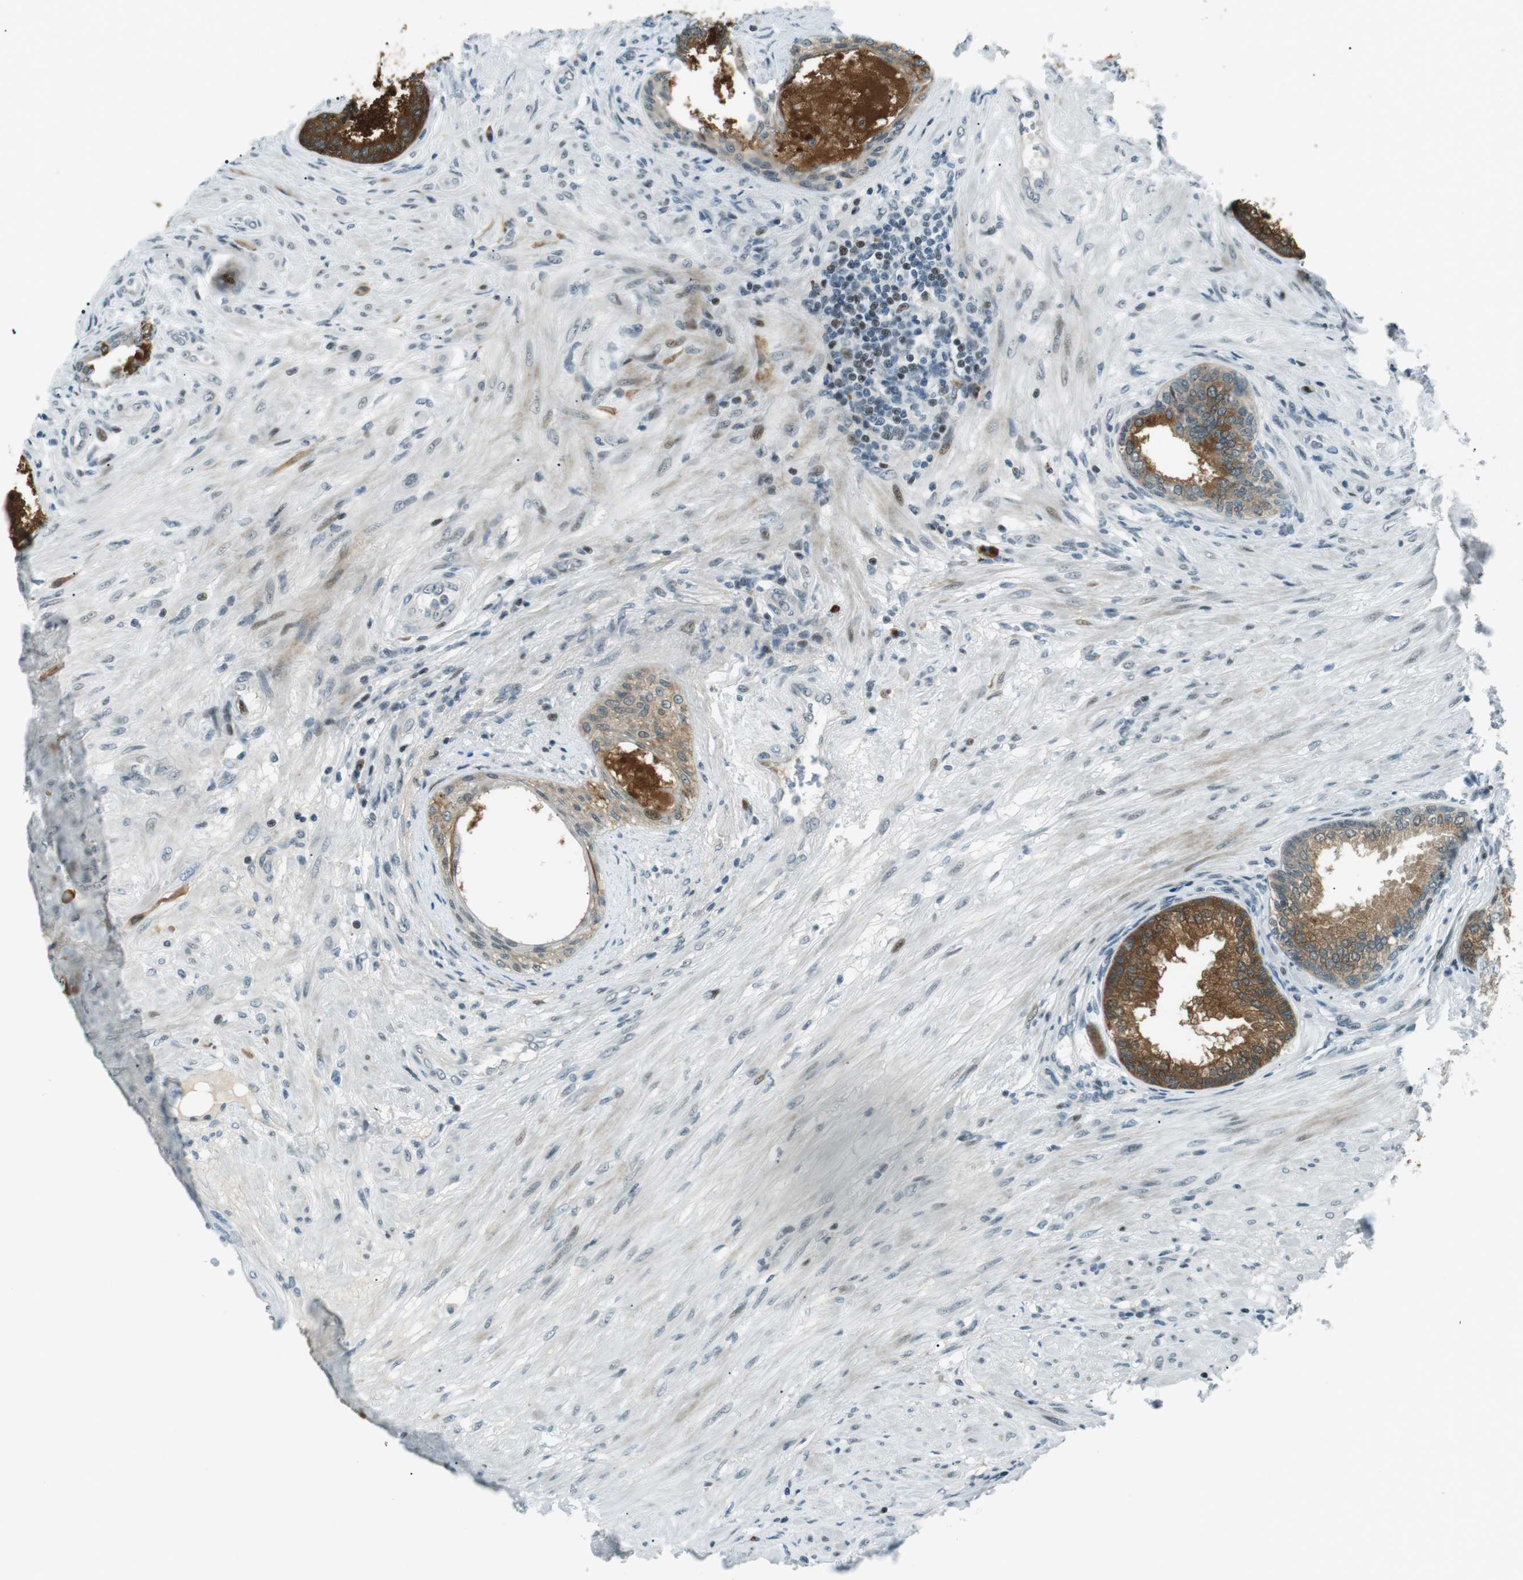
{"staining": {"intensity": "strong", "quantity": ">75%", "location": "cytoplasmic/membranous"}, "tissue": "prostate", "cell_type": "Glandular cells", "image_type": "normal", "snomed": [{"axis": "morphology", "description": "Normal tissue, NOS"}, {"axis": "topography", "description": "Prostate"}], "caption": "Protein analysis of unremarkable prostate shows strong cytoplasmic/membranous positivity in approximately >75% of glandular cells.", "gene": "PJA1", "patient": {"sex": "male", "age": 76}}